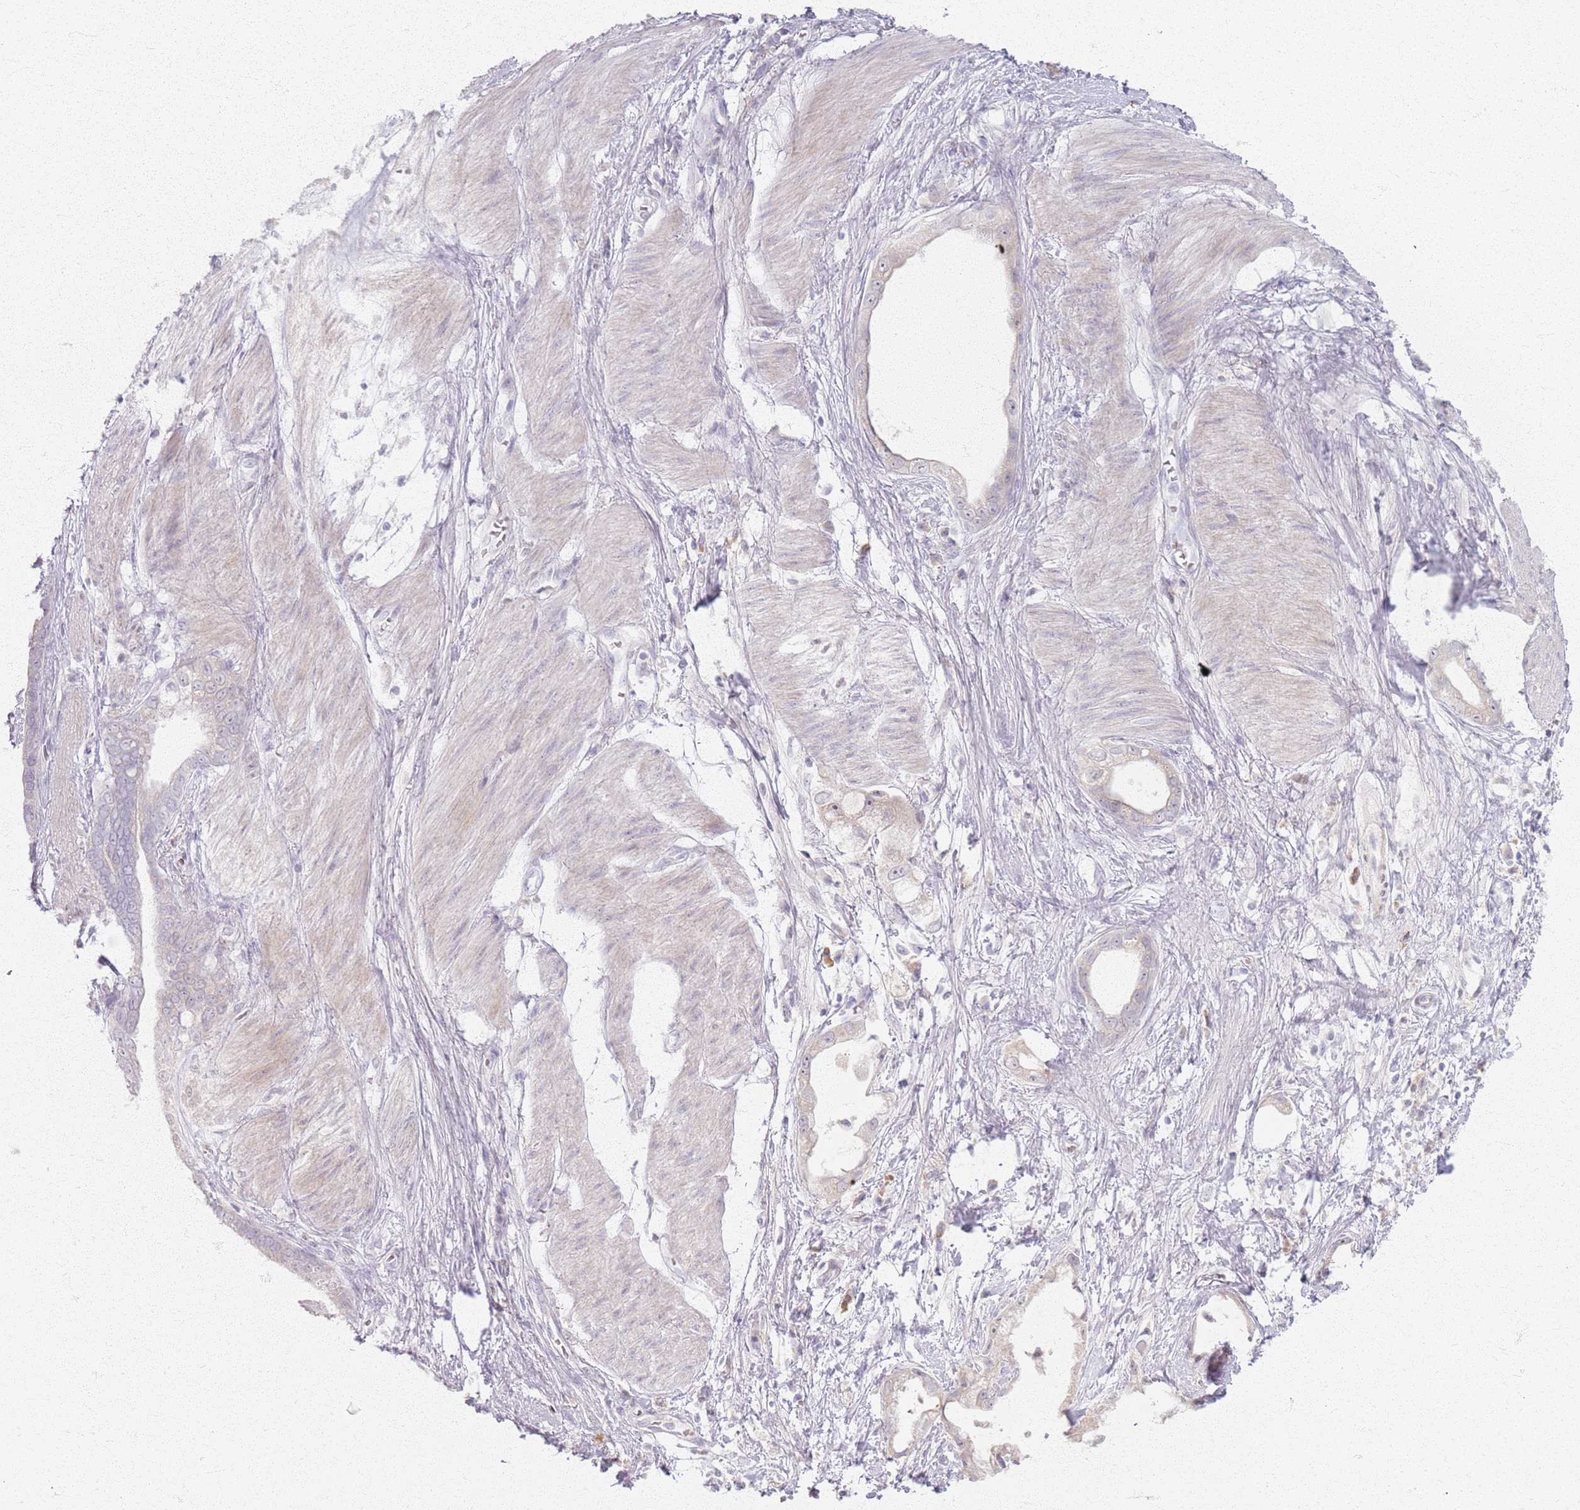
{"staining": {"intensity": "negative", "quantity": "none", "location": "none"}, "tissue": "stomach cancer", "cell_type": "Tumor cells", "image_type": "cancer", "snomed": [{"axis": "morphology", "description": "Adenocarcinoma, NOS"}, {"axis": "topography", "description": "Stomach"}], "caption": "Stomach adenocarcinoma was stained to show a protein in brown. There is no significant expression in tumor cells.", "gene": "CRIPT", "patient": {"sex": "male", "age": 55}}